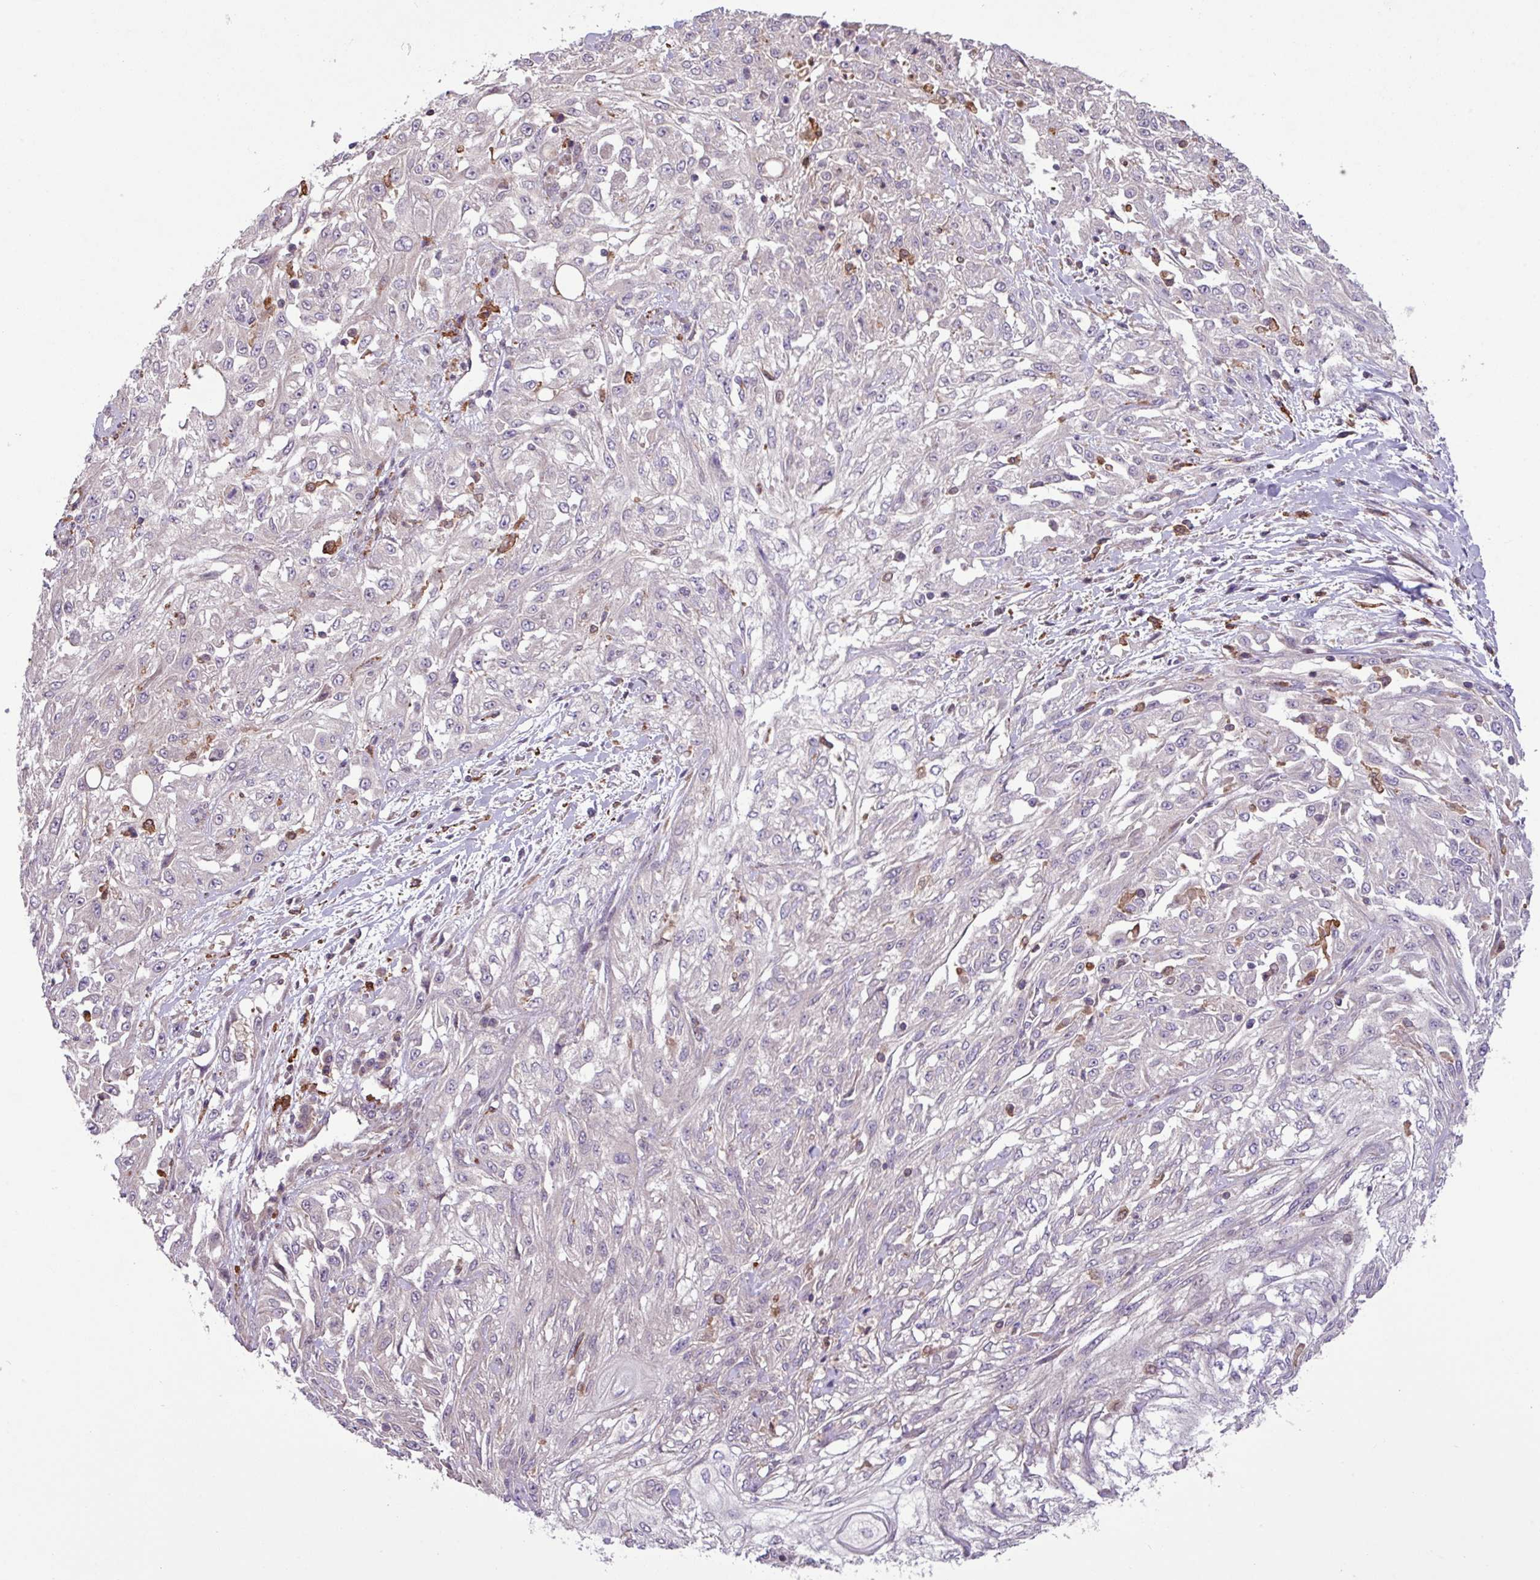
{"staining": {"intensity": "negative", "quantity": "none", "location": "none"}, "tissue": "skin cancer", "cell_type": "Tumor cells", "image_type": "cancer", "snomed": [{"axis": "morphology", "description": "Squamous cell carcinoma, NOS"}, {"axis": "morphology", "description": "Squamous cell carcinoma, metastatic, NOS"}, {"axis": "topography", "description": "Skin"}, {"axis": "topography", "description": "Lymph node"}], "caption": "Immunohistochemistry of human skin cancer reveals no expression in tumor cells. (DAB immunohistochemistry with hematoxylin counter stain).", "gene": "ARHGEF25", "patient": {"sex": "male", "age": 75}}